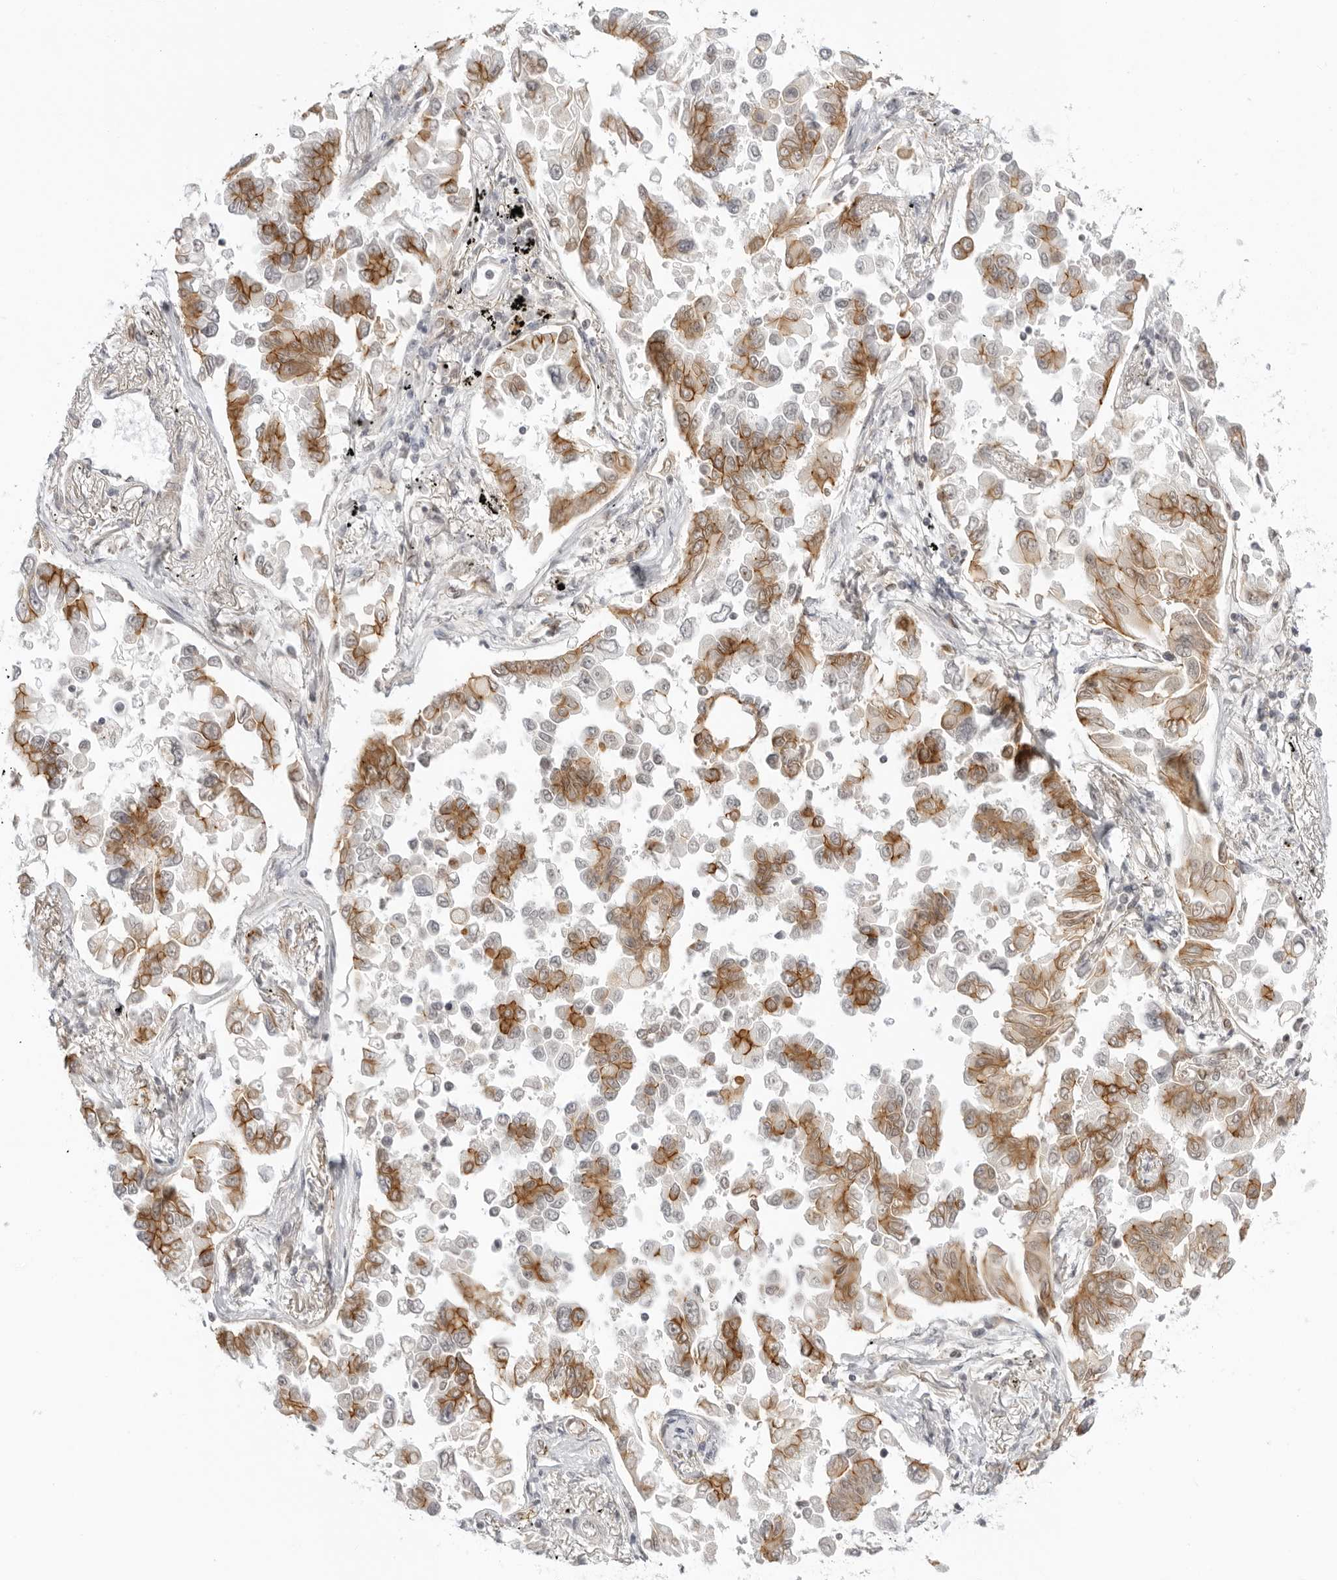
{"staining": {"intensity": "moderate", "quantity": ">75%", "location": "cytoplasmic/membranous"}, "tissue": "lung cancer", "cell_type": "Tumor cells", "image_type": "cancer", "snomed": [{"axis": "morphology", "description": "Adenocarcinoma, NOS"}, {"axis": "topography", "description": "Lung"}], "caption": "The immunohistochemical stain highlights moderate cytoplasmic/membranous expression in tumor cells of adenocarcinoma (lung) tissue. The staining was performed using DAB to visualize the protein expression in brown, while the nuclei were stained in blue with hematoxylin (Magnification: 20x).", "gene": "TRAPPC3", "patient": {"sex": "female", "age": 67}}